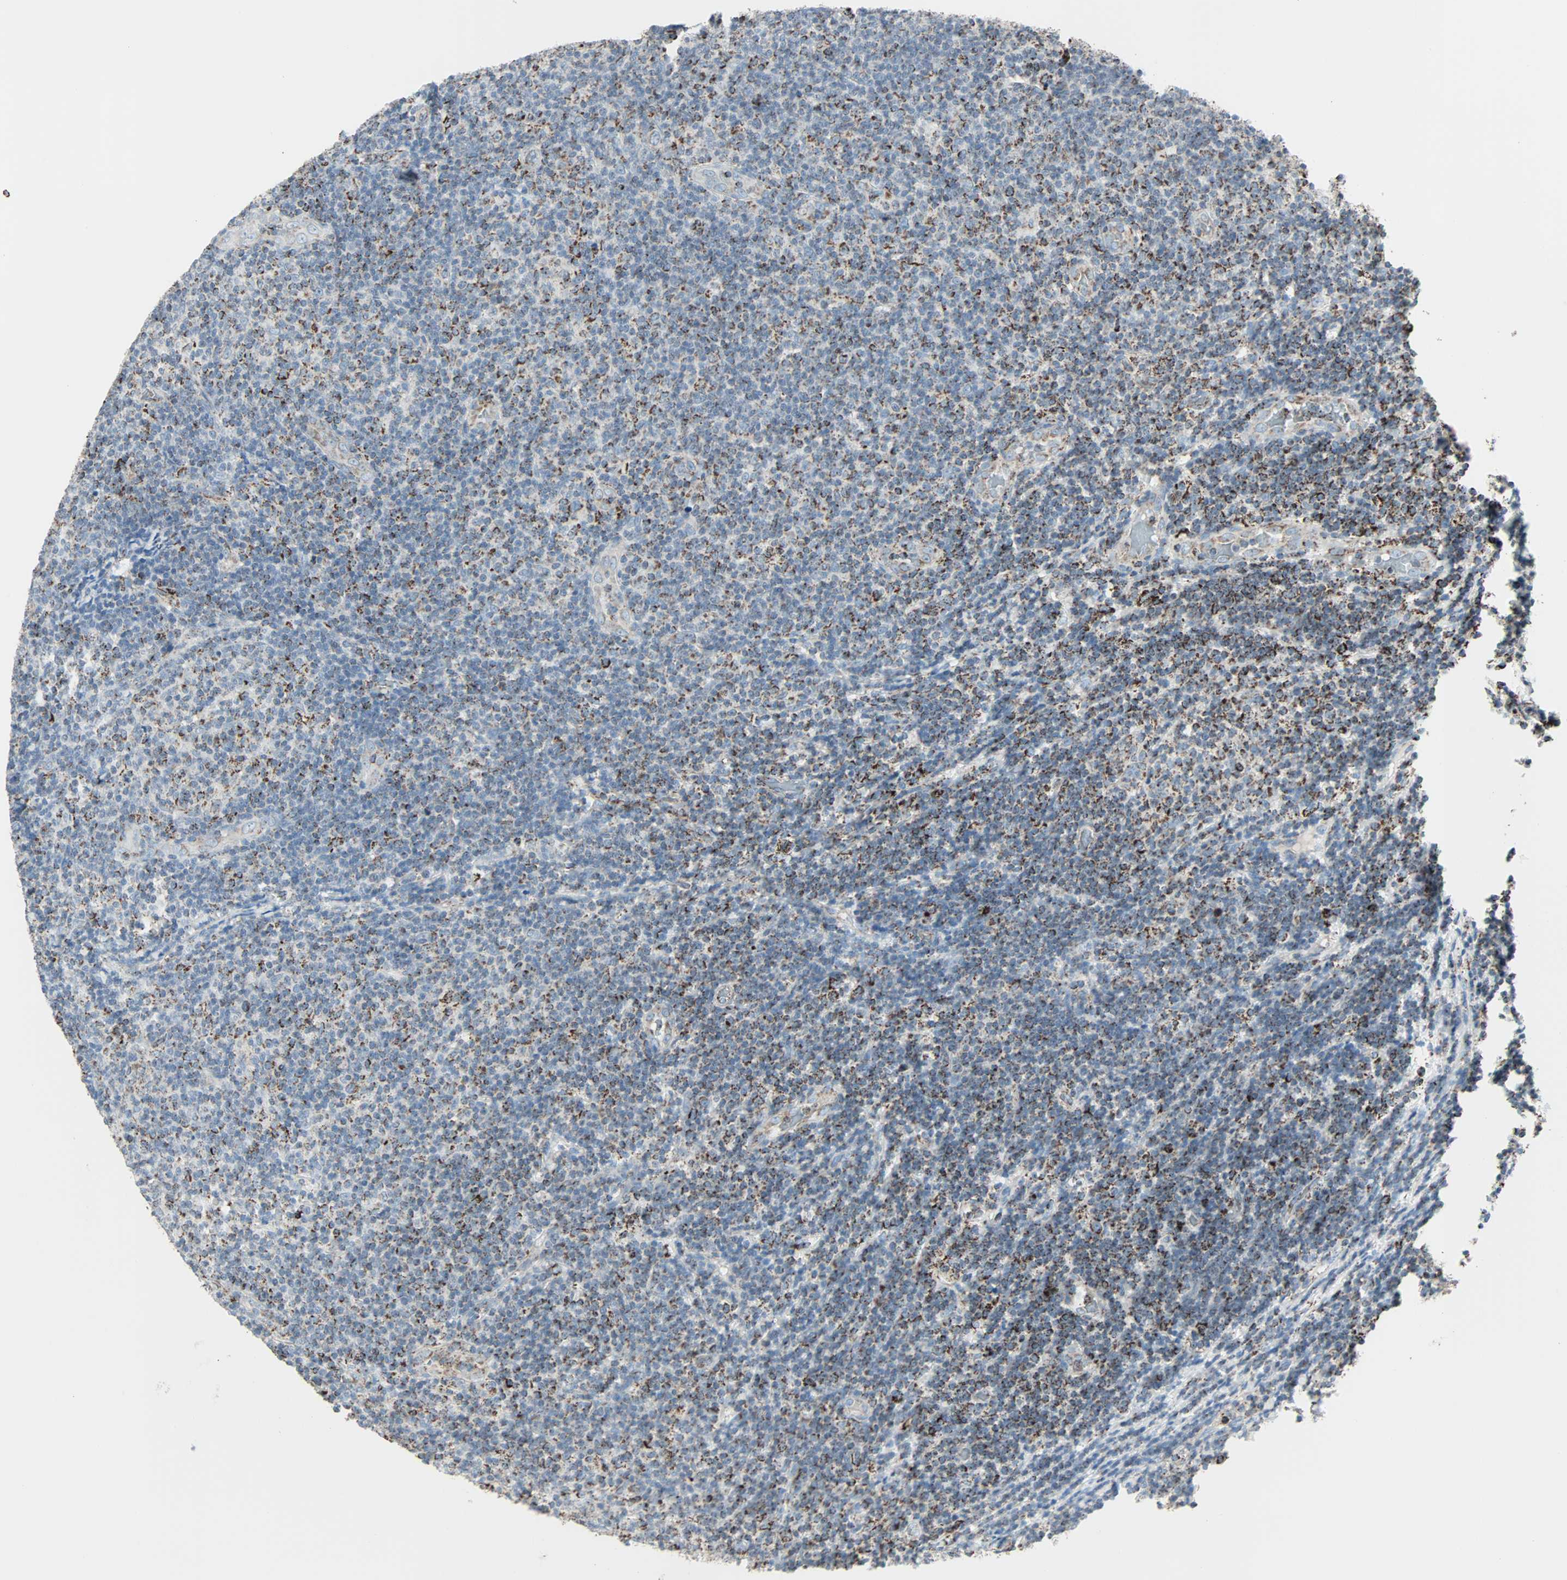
{"staining": {"intensity": "strong", "quantity": "25%-75%", "location": "cytoplasmic/membranous"}, "tissue": "lymphoma", "cell_type": "Tumor cells", "image_type": "cancer", "snomed": [{"axis": "morphology", "description": "Malignant lymphoma, non-Hodgkin's type, Low grade"}, {"axis": "topography", "description": "Lymph node"}], "caption": "Immunohistochemical staining of human lymphoma reveals high levels of strong cytoplasmic/membranous staining in approximately 25%-75% of tumor cells.", "gene": "IDH2", "patient": {"sex": "male", "age": 83}}